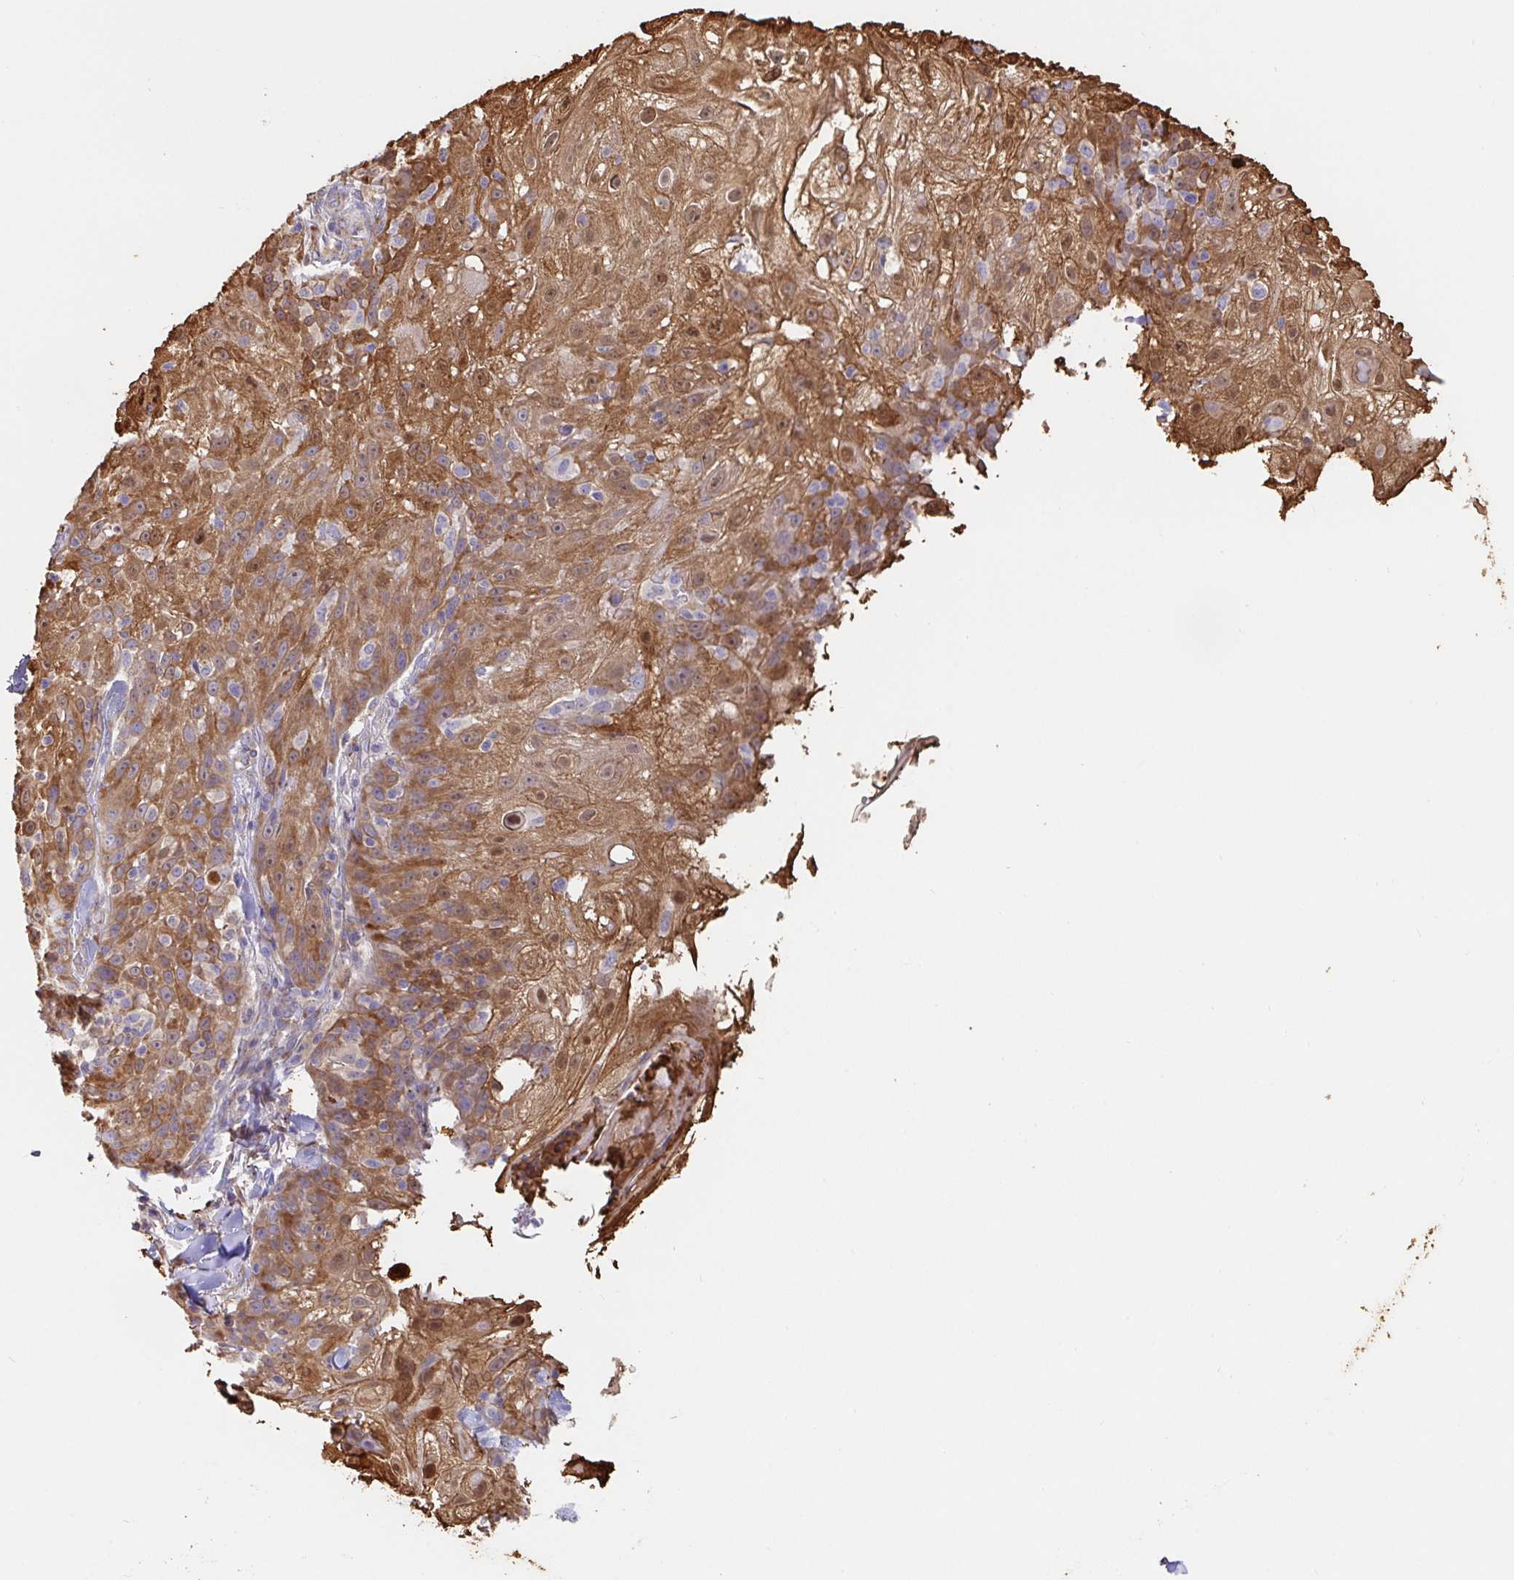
{"staining": {"intensity": "moderate", "quantity": ">75%", "location": "cytoplasmic/membranous,nuclear"}, "tissue": "skin cancer", "cell_type": "Tumor cells", "image_type": "cancer", "snomed": [{"axis": "morphology", "description": "Normal tissue, NOS"}, {"axis": "morphology", "description": "Squamous cell carcinoma, NOS"}, {"axis": "topography", "description": "Skin"}], "caption": "Tumor cells reveal medium levels of moderate cytoplasmic/membranous and nuclear positivity in about >75% of cells in human skin cancer (squamous cell carcinoma).", "gene": "PDPK1", "patient": {"sex": "female", "age": 83}}